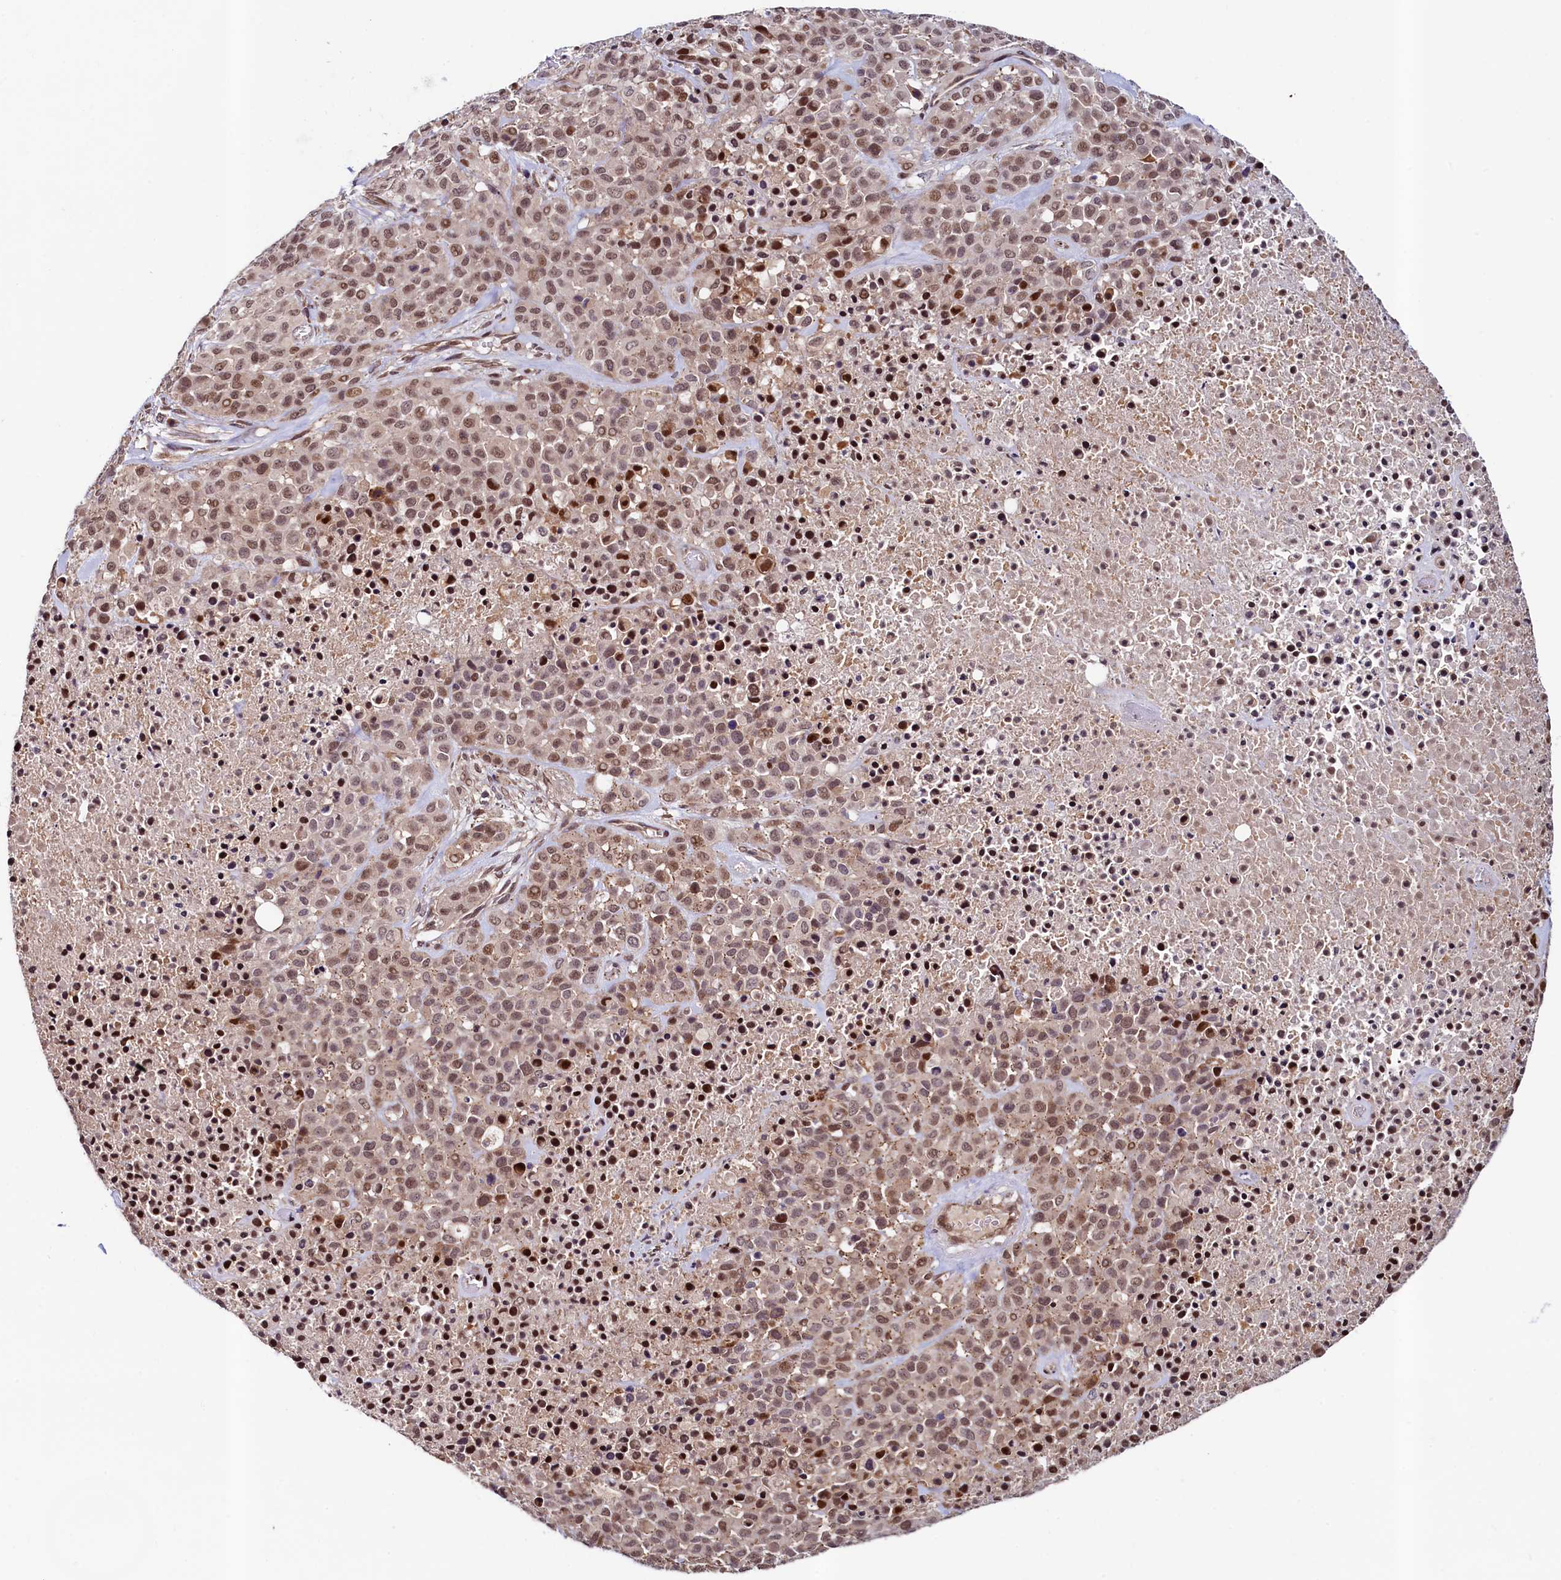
{"staining": {"intensity": "moderate", "quantity": ">75%", "location": "nuclear"}, "tissue": "melanoma", "cell_type": "Tumor cells", "image_type": "cancer", "snomed": [{"axis": "morphology", "description": "Malignant melanoma, Metastatic site"}, {"axis": "topography", "description": "Skin"}], "caption": "Melanoma stained with a protein marker exhibits moderate staining in tumor cells.", "gene": "LEO1", "patient": {"sex": "female", "age": 81}}